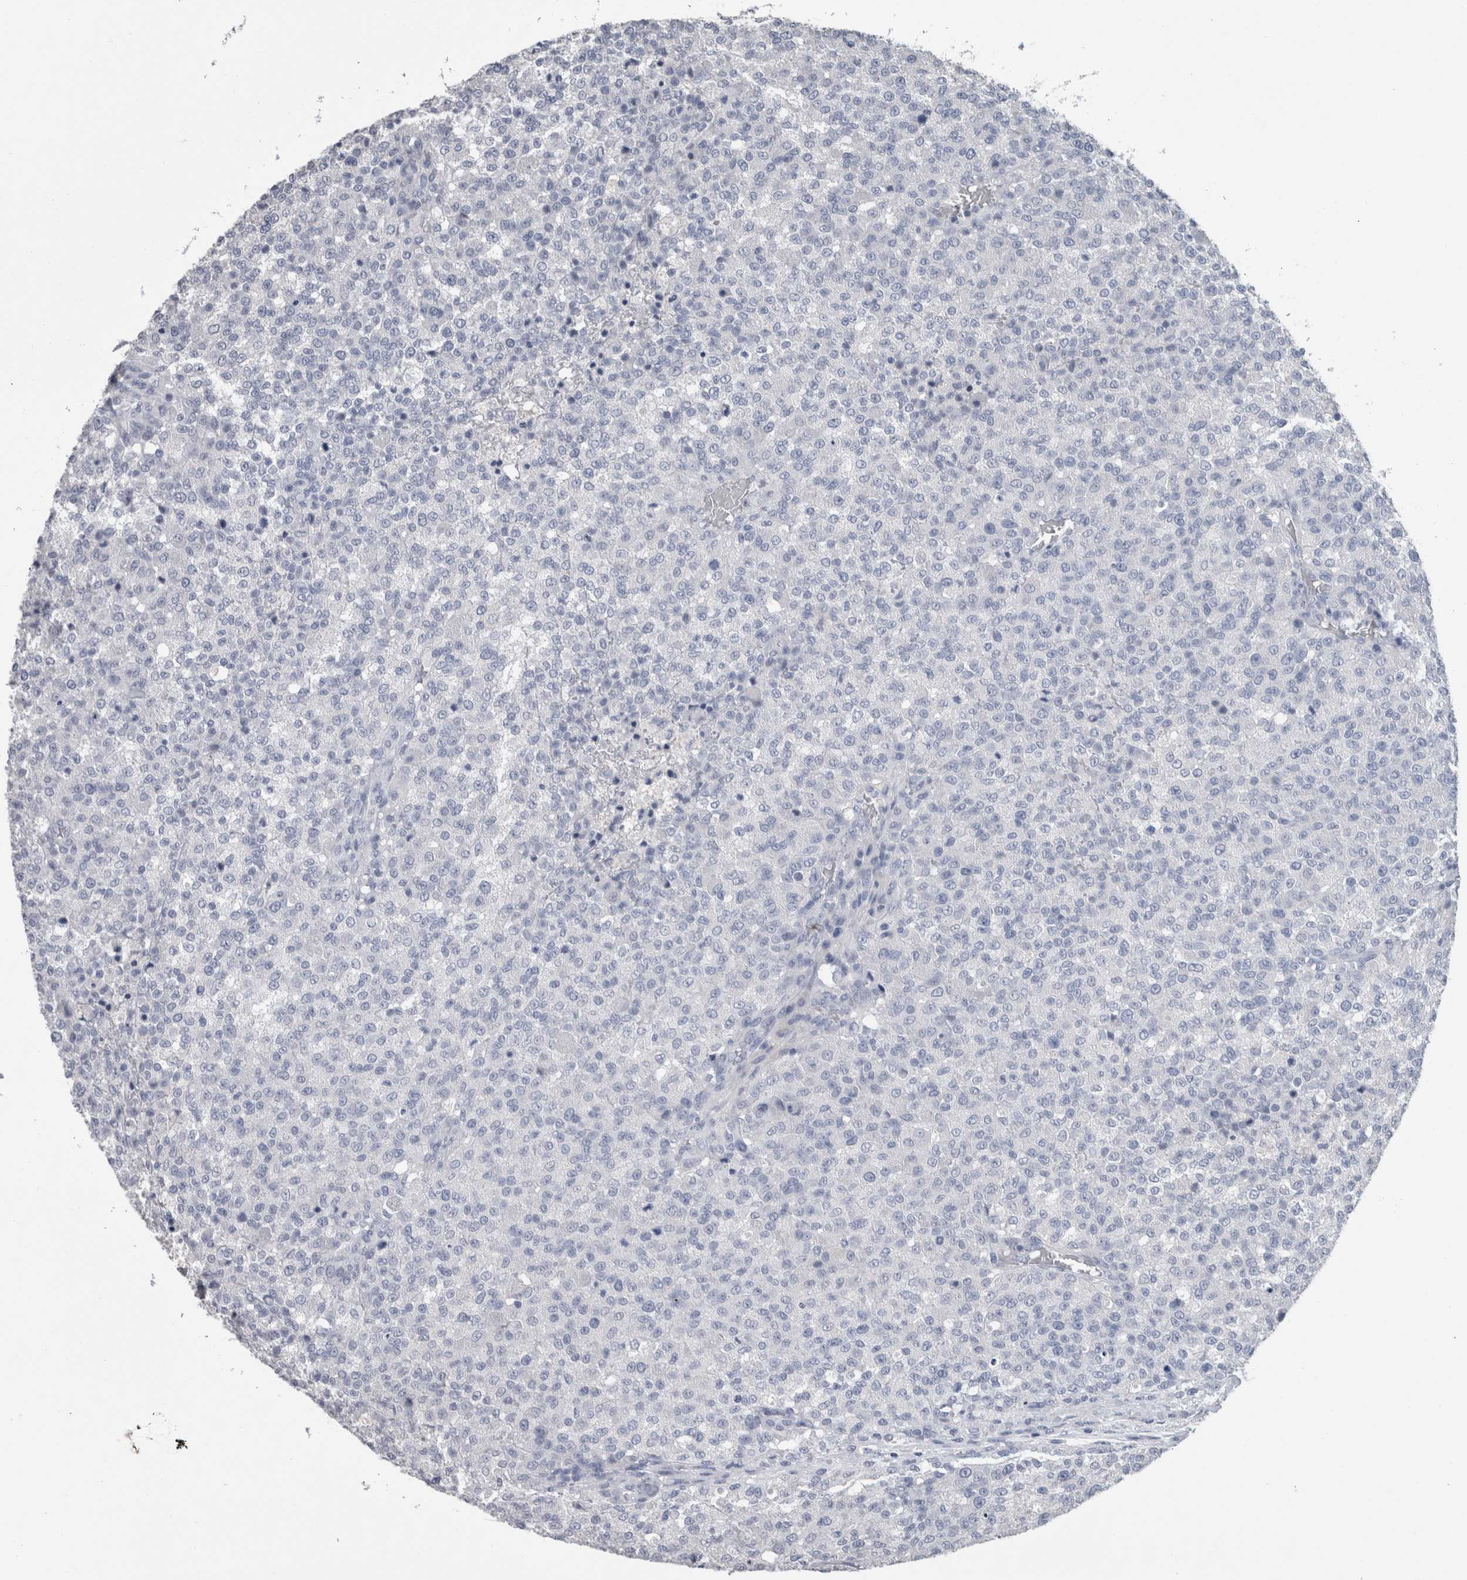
{"staining": {"intensity": "negative", "quantity": "none", "location": "none"}, "tissue": "testis cancer", "cell_type": "Tumor cells", "image_type": "cancer", "snomed": [{"axis": "morphology", "description": "Seminoma, NOS"}, {"axis": "topography", "description": "Testis"}], "caption": "Tumor cells are negative for protein expression in human seminoma (testis).", "gene": "CA8", "patient": {"sex": "male", "age": 59}}